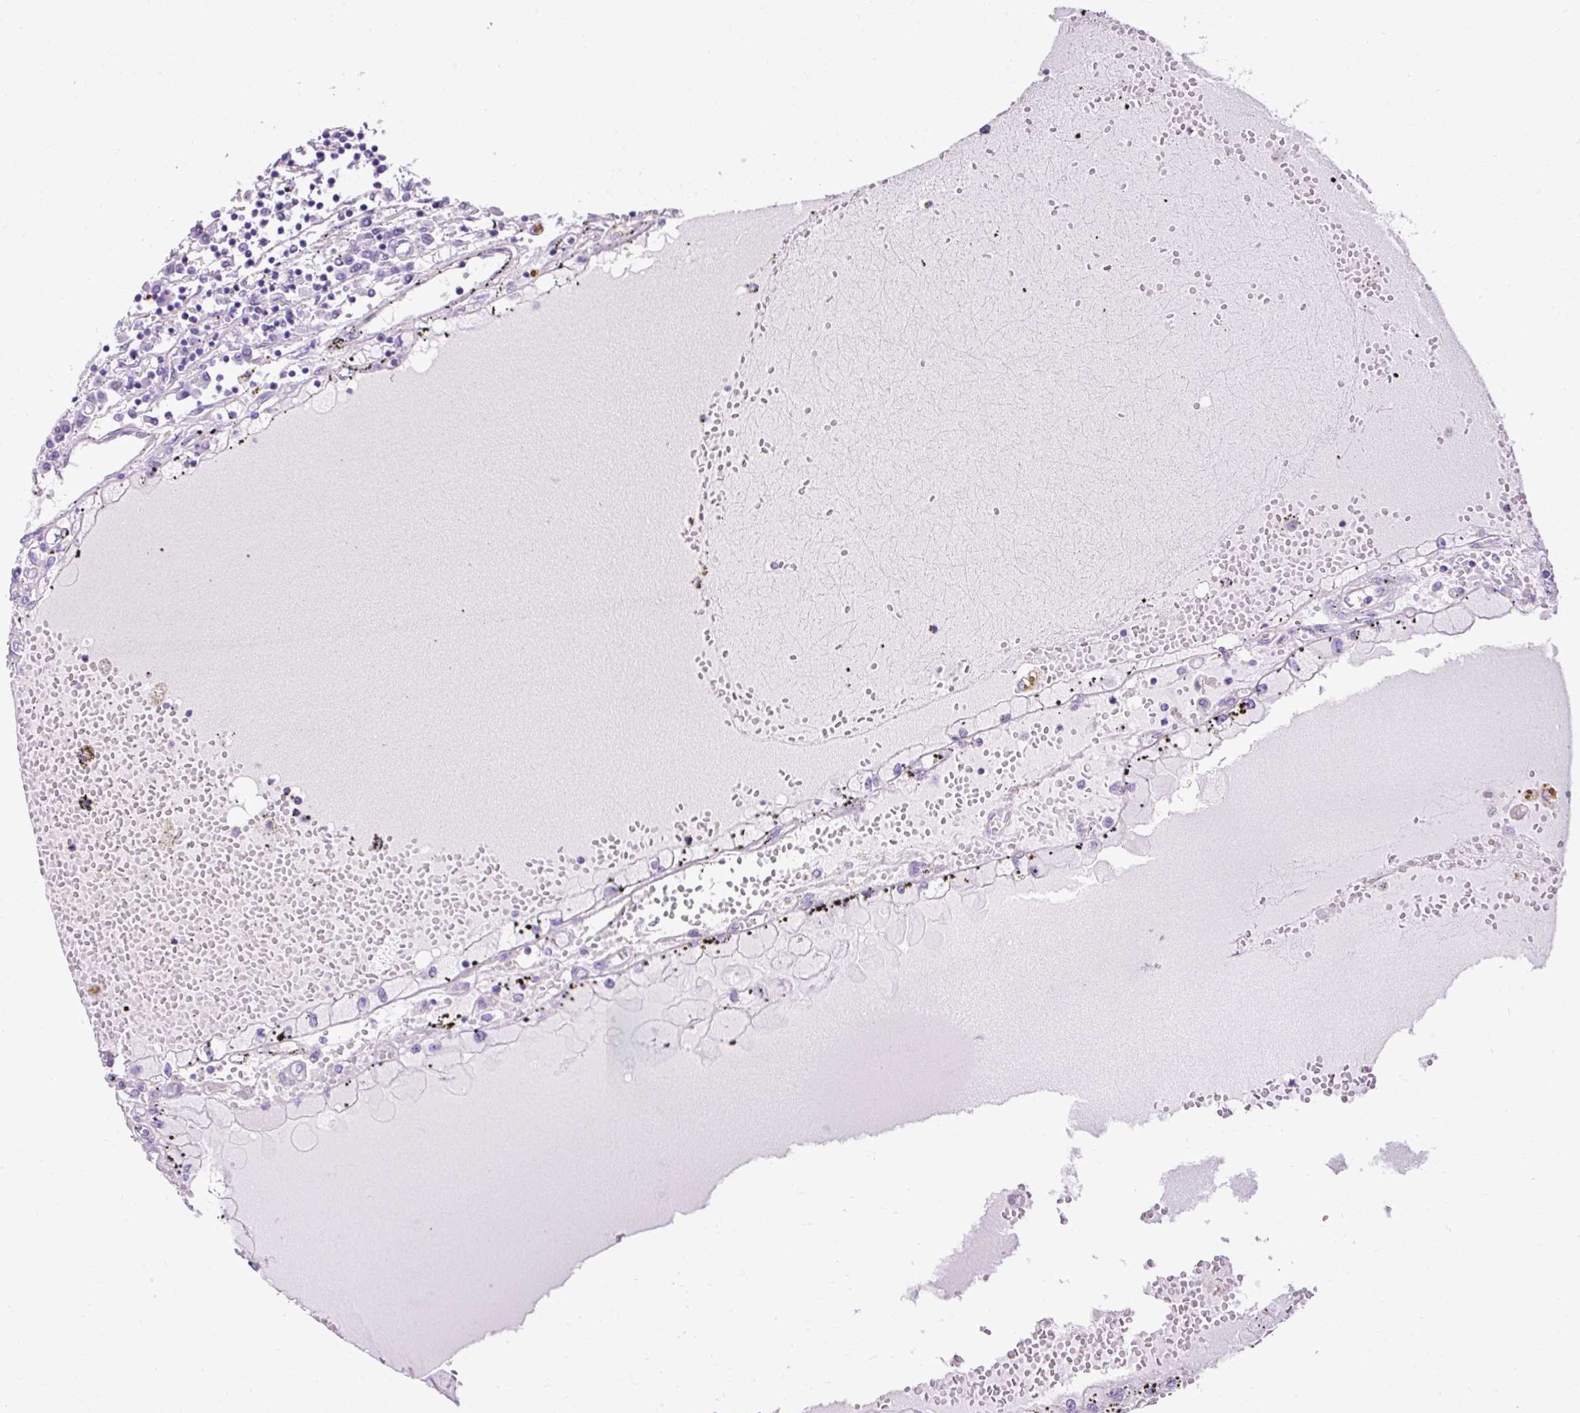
{"staining": {"intensity": "negative", "quantity": "none", "location": "none"}, "tissue": "renal cancer", "cell_type": "Tumor cells", "image_type": "cancer", "snomed": [{"axis": "morphology", "description": "Adenocarcinoma, NOS"}, {"axis": "topography", "description": "Kidney"}], "caption": "A photomicrograph of adenocarcinoma (renal) stained for a protein displays no brown staining in tumor cells.", "gene": "KRT12", "patient": {"sex": "male", "age": 56}}